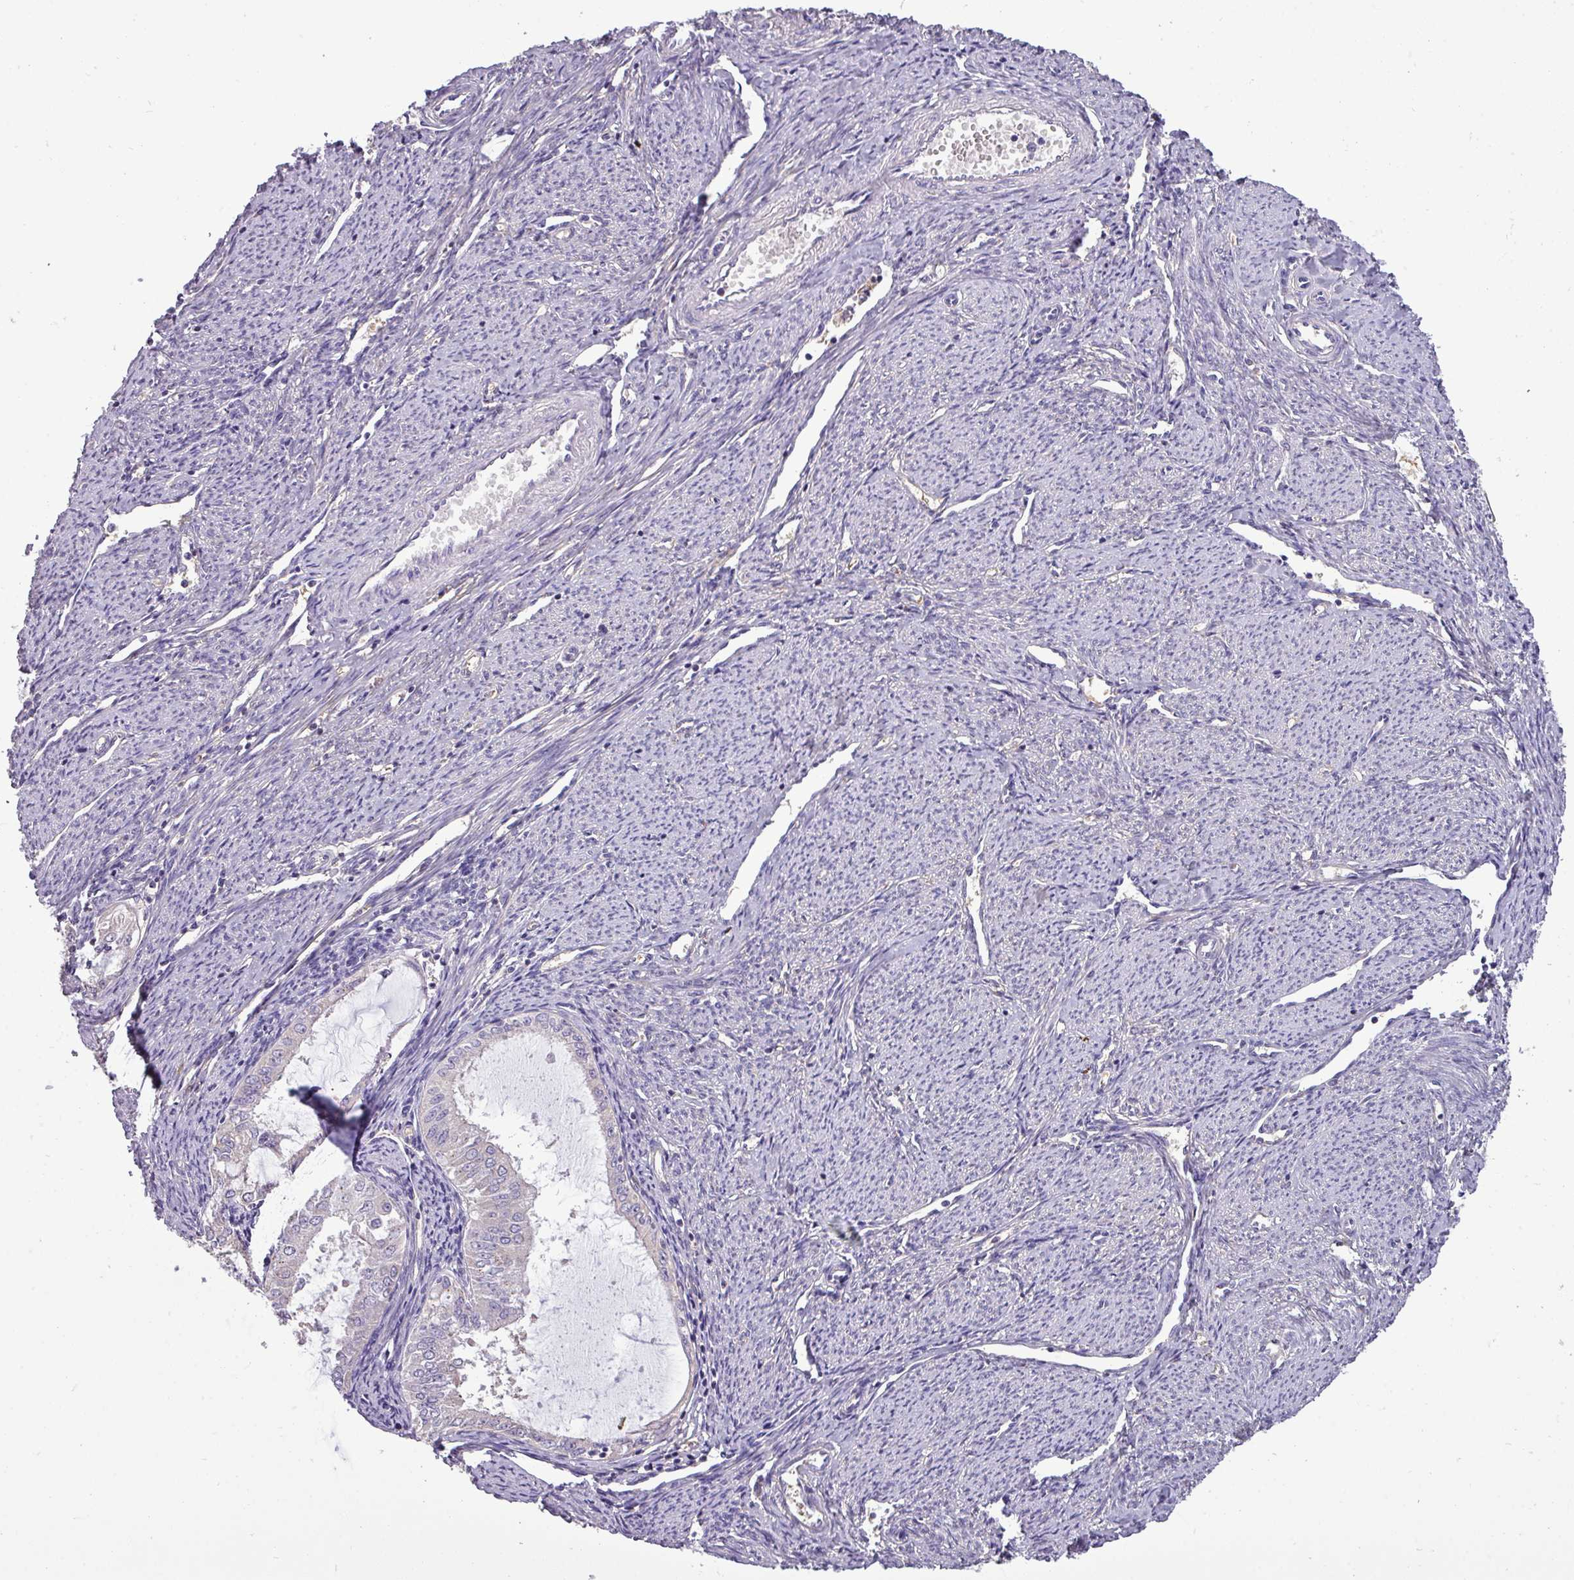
{"staining": {"intensity": "weak", "quantity": "<25%", "location": "cytoplasmic/membranous"}, "tissue": "endometrial cancer", "cell_type": "Tumor cells", "image_type": "cancer", "snomed": [{"axis": "morphology", "description": "Adenocarcinoma, NOS"}, {"axis": "topography", "description": "Endometrium"}], "caption": "Immunohistochemistry photomicrograph of human adenocarcinoma (endometrial) stained for a protein (brown), which demonstrates no staining in tumor cells.", "gene": "DNAAF9", "patient": {"sex": "female", "age": 70}}